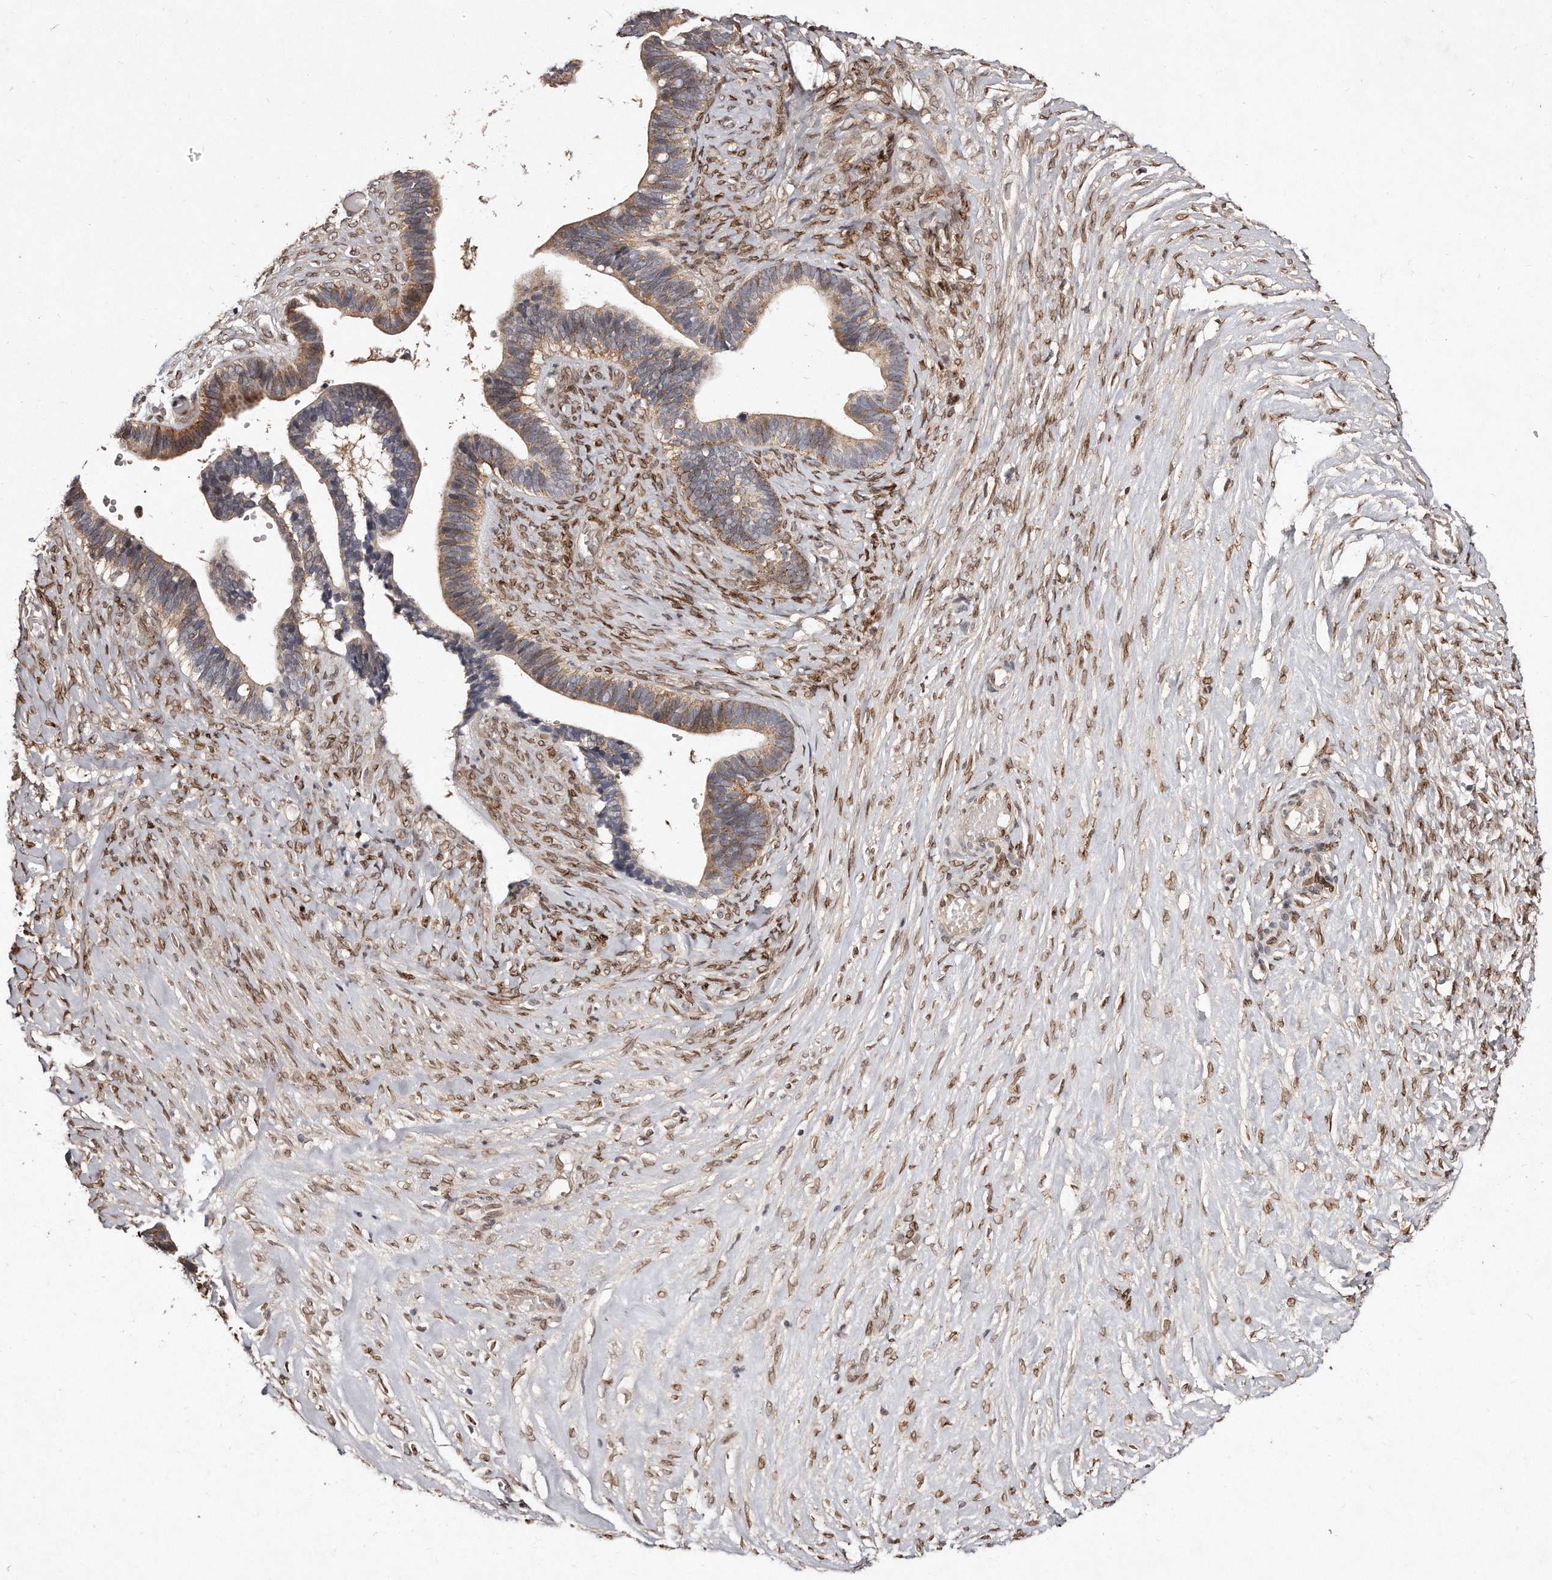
{"staining": {"intensity": "moderate", "quantity": "25%-75%", "location": "cytoplasmic/membranous"}, "tissue": "ovarian cancer", "cell_type": "Tumor cells", "image_type": "cancer", "snomed": [{"axis": "morphology", "description": "Cystadenocarcinoma, serous, NOS"}, {"axis": "topography", "description": "Ovary"}], "caption": "Brown immunohistochemical staining in ovarian cancer demonstrates moderate cytoplasmic/membranous positivity in about 25%-75% of tumor cells.", "gene": "HASPIN", "patient": {"sex": "female", "age": 56}}